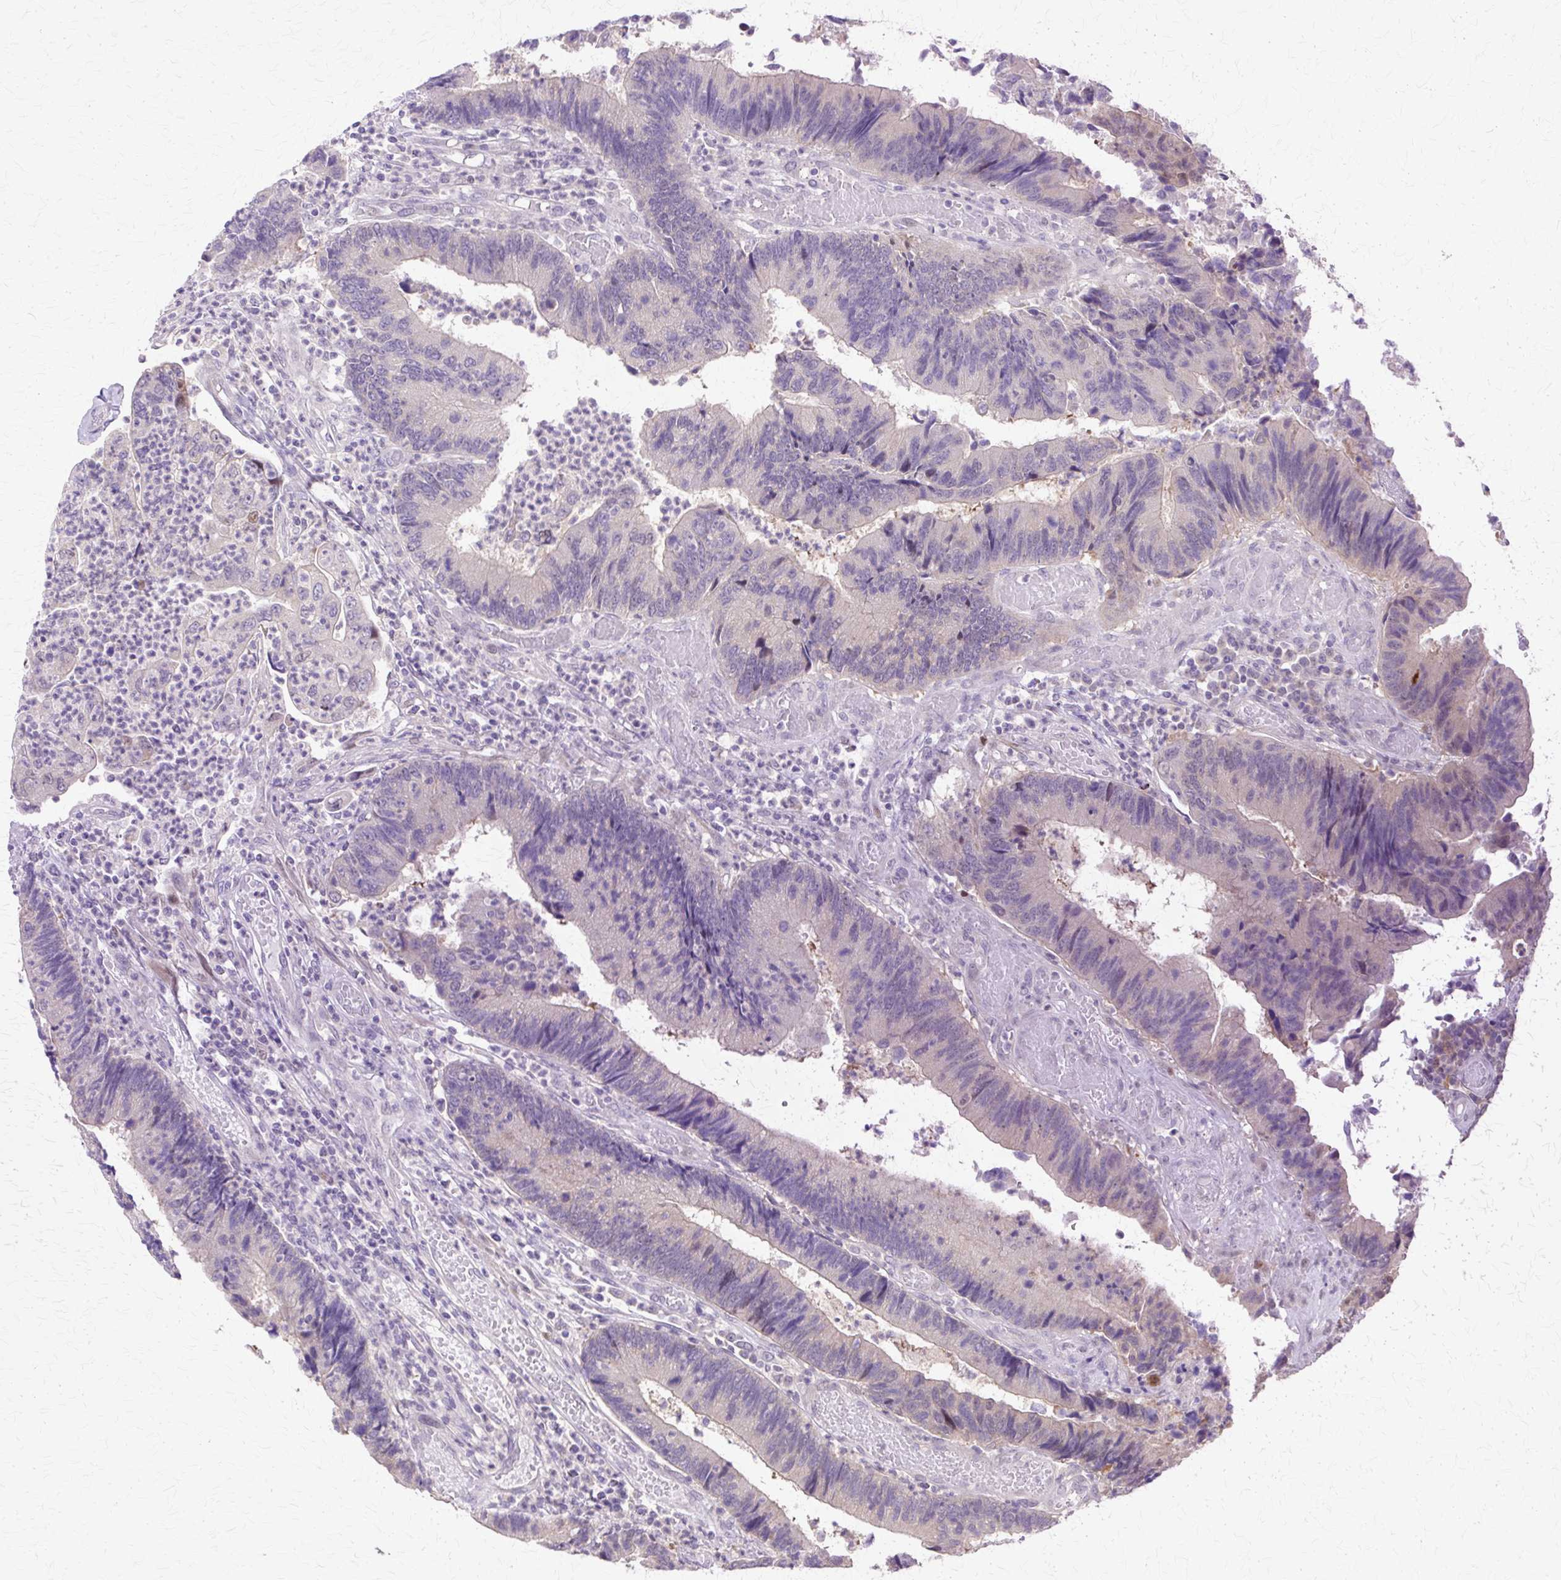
{"staining": {"intensity": "negative", "quantity": "none", "location": "none"}, "tissue": "colorectal cancer", "cell_type": "Tumor cells", "image_type": "cancer", "snomed": [{"axis": "morphology", "description": "Adenocarcinoma, NOS"}, {"axis": "topography", "description": "Colon"}], "caption": "Tumor cells show no significant expression in colorectal cancer.", "gene": "HSPA8", "patient": {"sex": "female", "age": 67}}